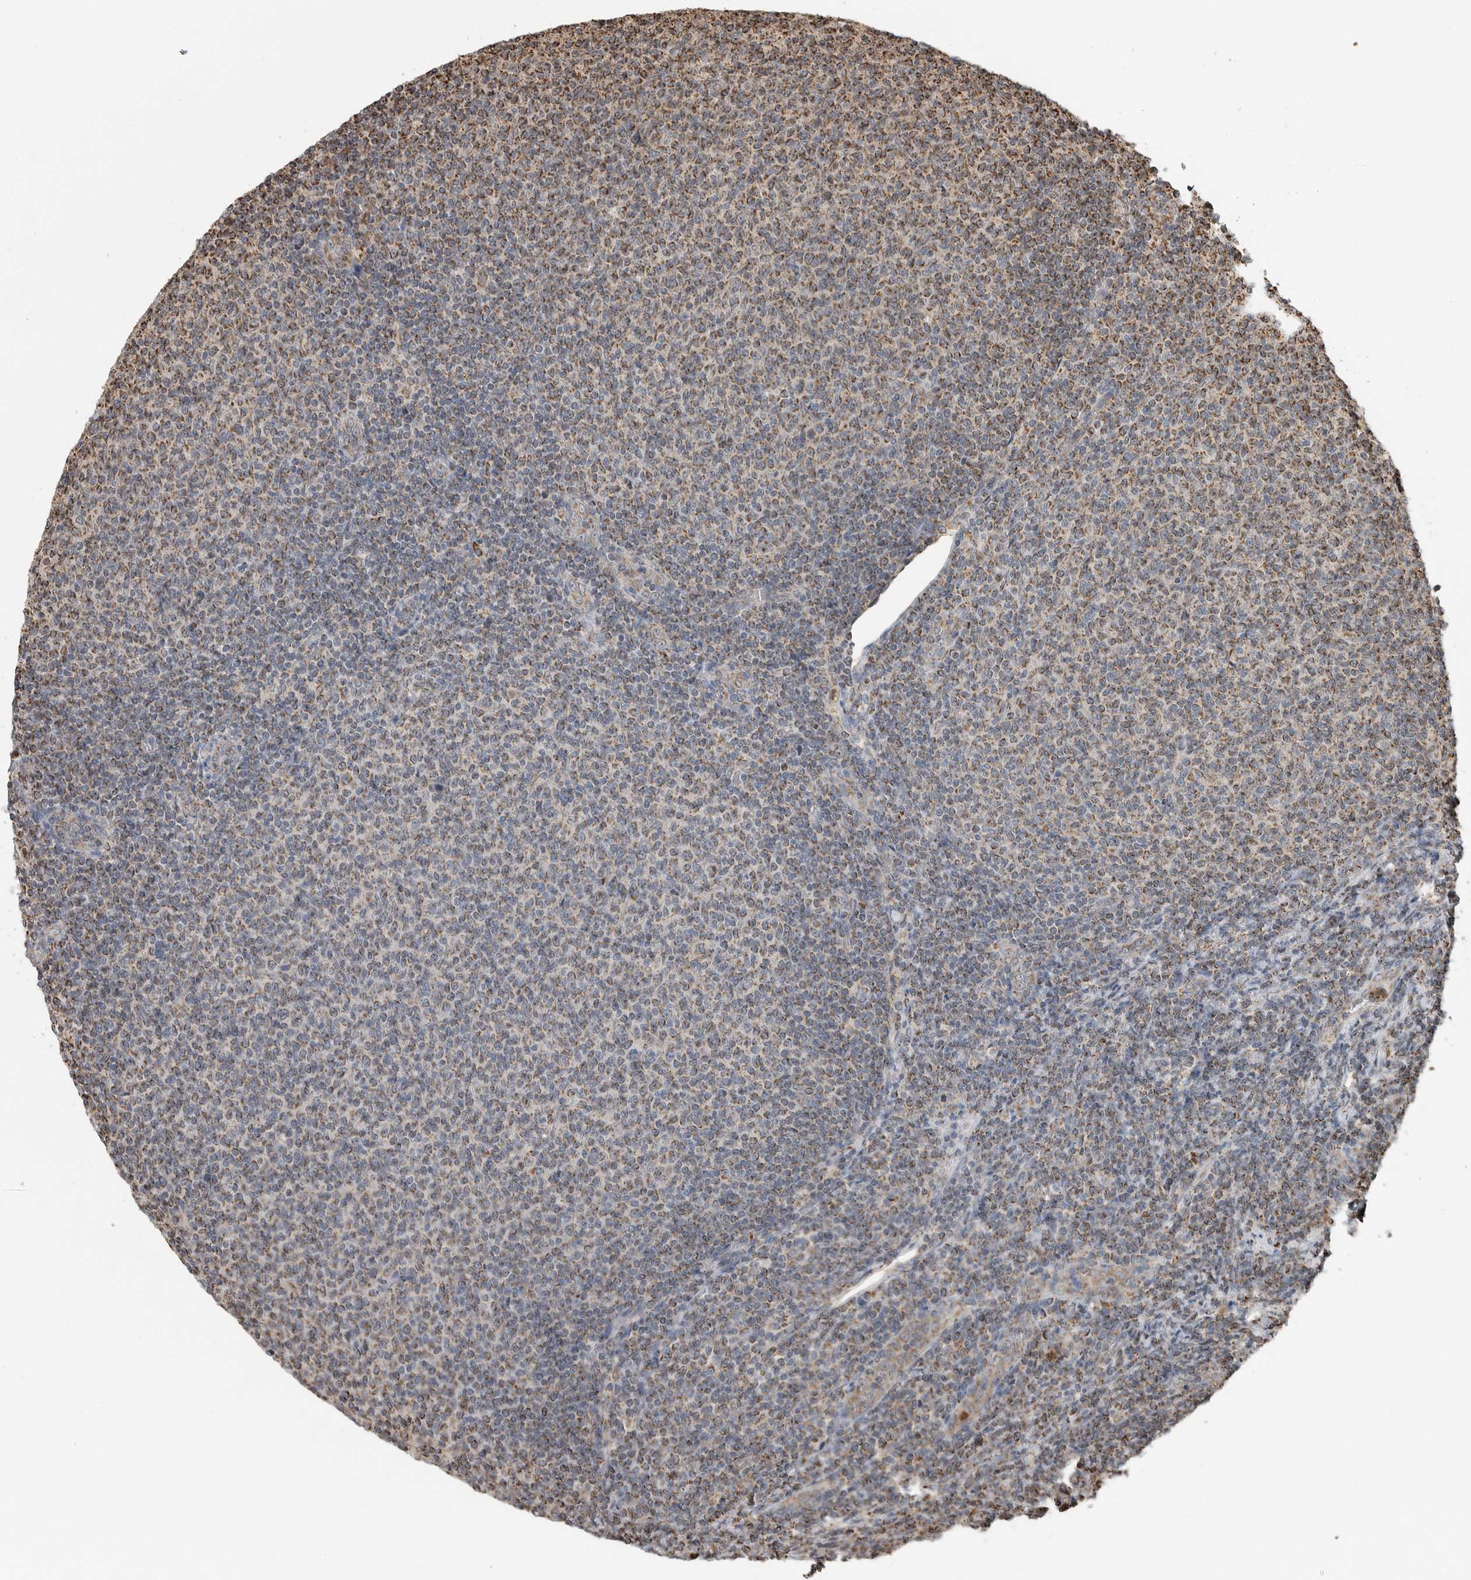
{"staining": {"intensity": "moderate", "quantity": ">75%", "location": "cytoplasmic/membranous"}, "tissue": "lymphoma", "cell_type": "Tumor cells", "image_type": "cancer", "snomed": [{"axis": "morphology", "description": "Malignant lymphoma, non-Hodgkin's type, Low grade"}, {"axis": "topography", "description": "Lymph node"}], "caption": "A histopathology image of lymphoma stained for a protein shows moderate cytoplasmic/membranous brown staining in tumor cells. (Brightfield microscopy of DAB IHC at high magnification).", "gene": "GCNT2", "patient": {"sex": "male", "age": 66}}